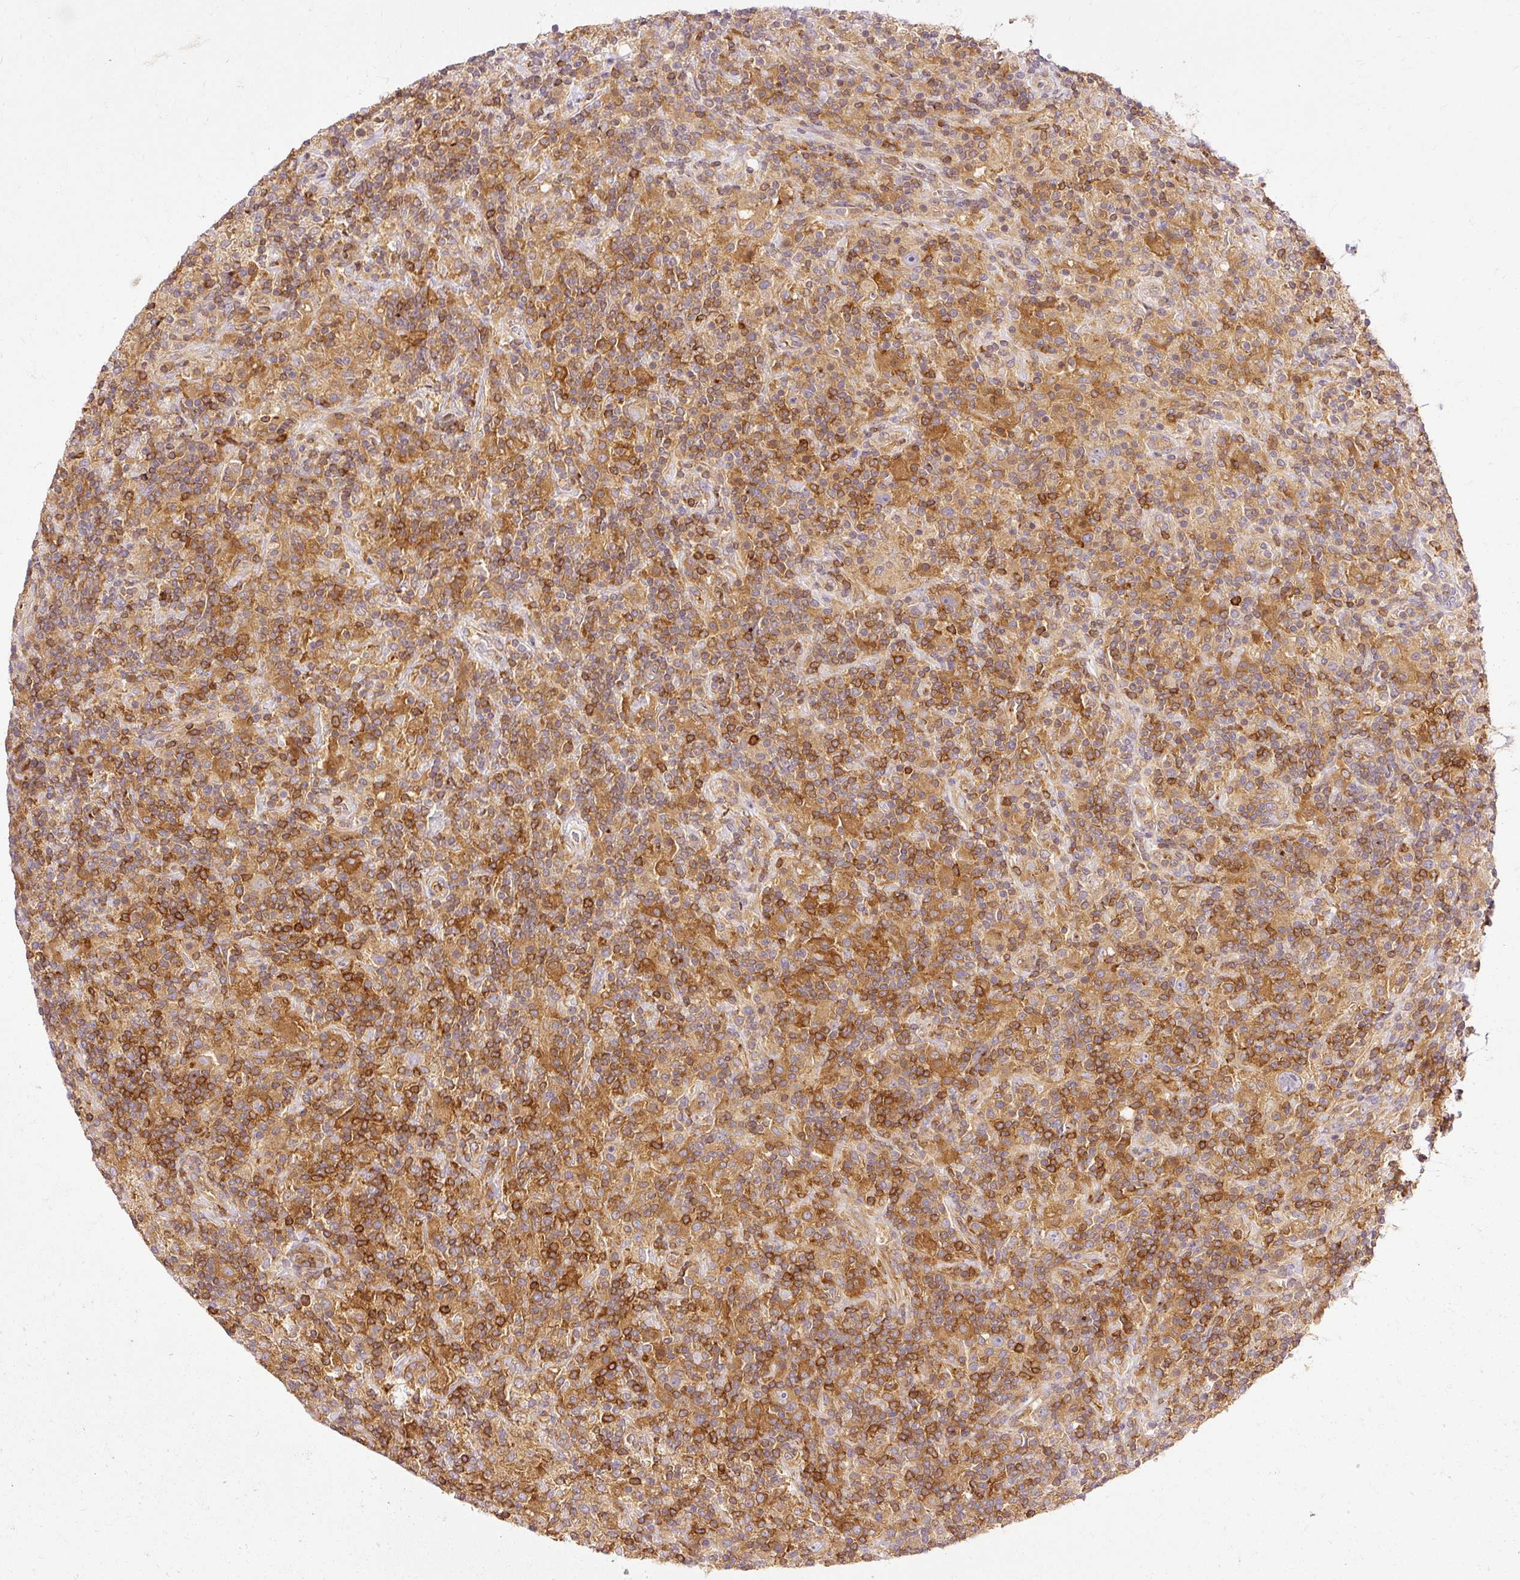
{"staining": {"intensity": "moderate", "quantity": ">75%", "location": "cytoplasmic/membranous"}, "tissue": "lymphoma", "cell_type": "Tumor cells", "image_type": "cancer", "snomed": [{"axis": "morphology", "description": "Hodgkin's disease, NOS"}, {"axis": "topography", "description": "Lymph node"}], "caption": "A histopathology image showing moderate cytoplasmic/membranous expression in approximately >75% of tumor cells in lymphoma, as visualized by brown immunohistochemical staining.", "gene": "ARMH3", "patient": {"sex": "male", "age": 70}}